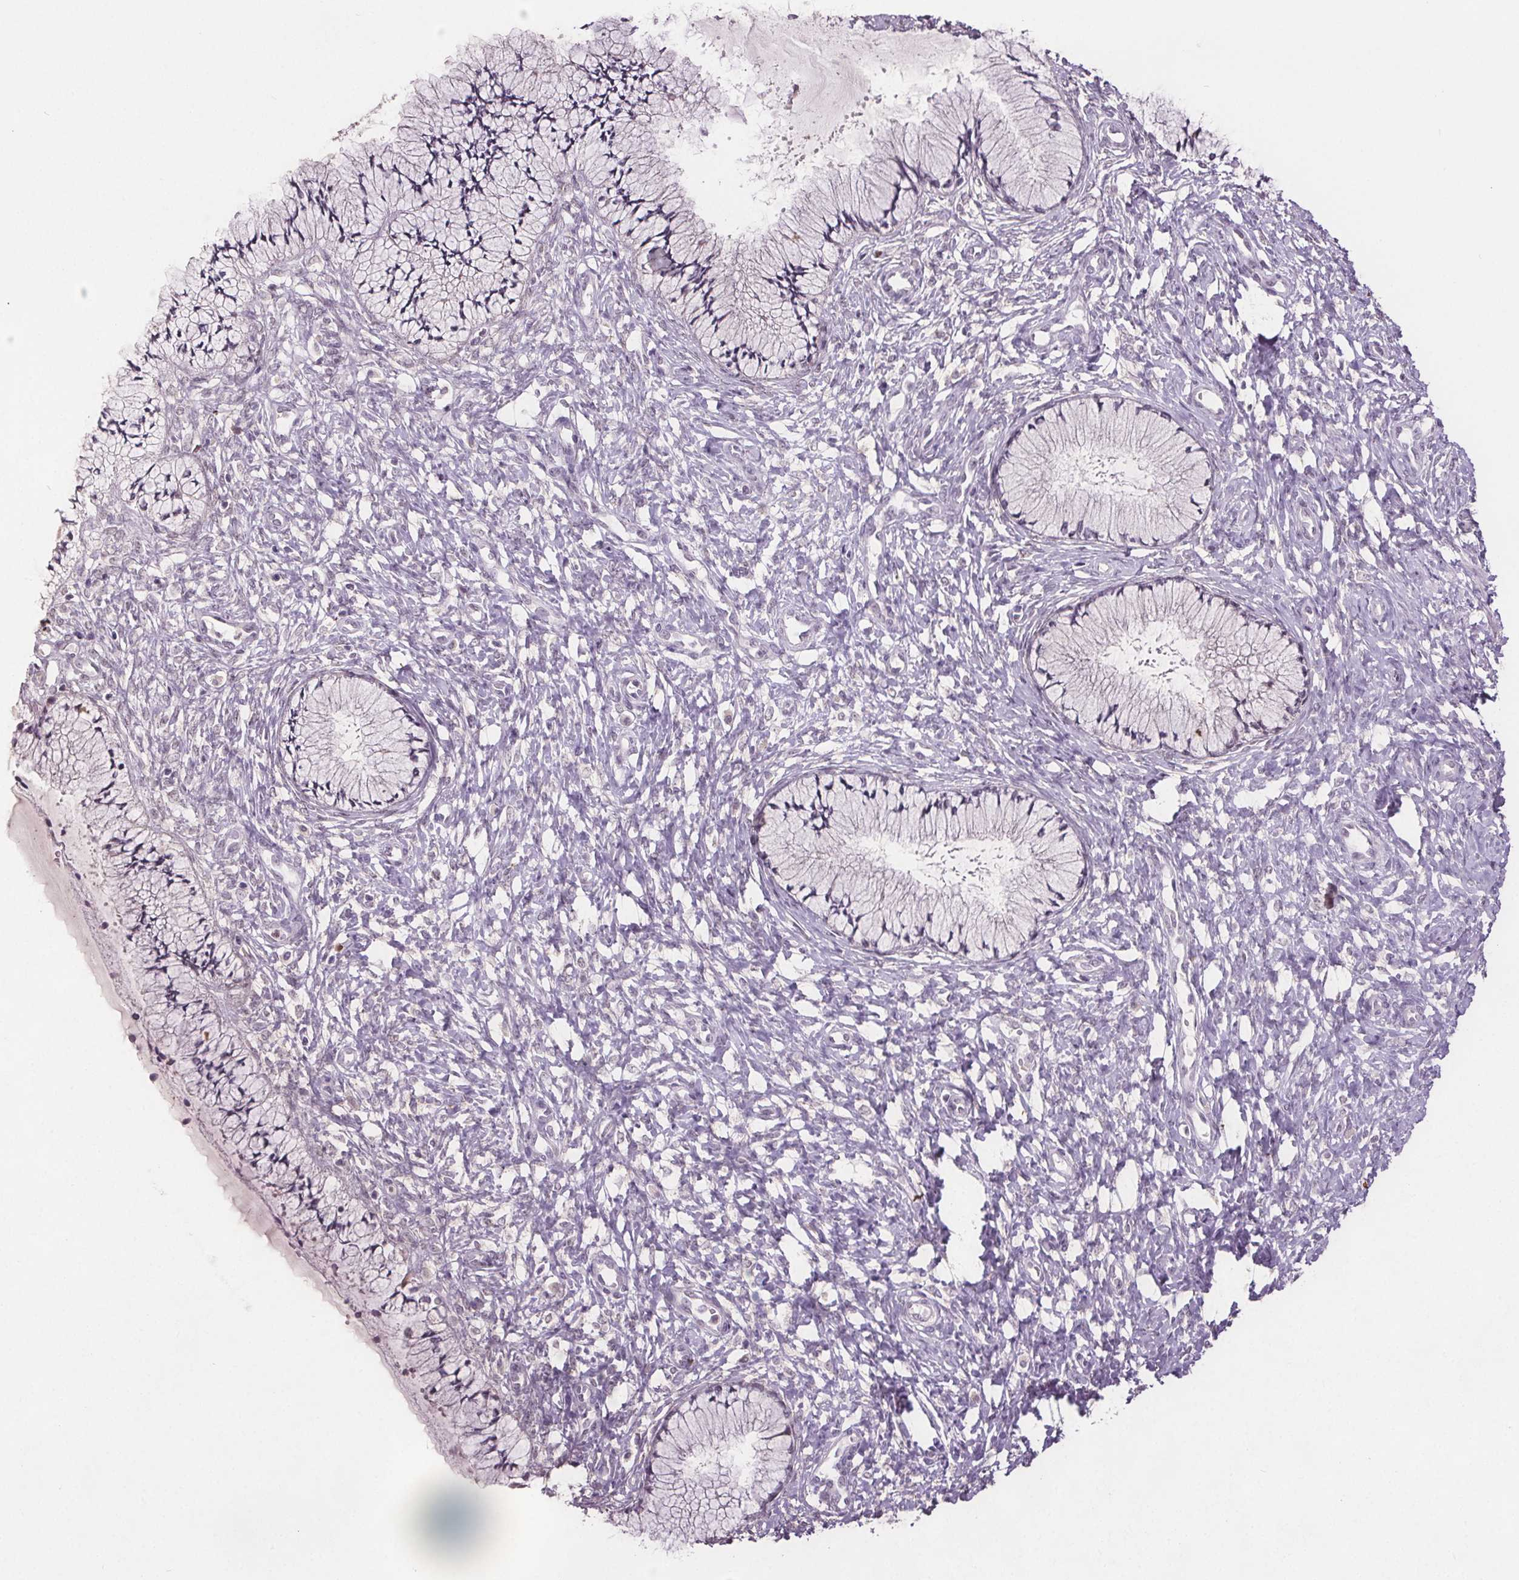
{"staining": {"intensity": "negative", "quantity": "none", "location": "none"}, "tissue": "cervix", "cell_type": "Glandular cells", "image_type": "normal", "snomed": [{"axis": "morphology", "description": "Normal tissue, NOS"}, {"axis": "topography", "description": "Cervix"}], "caption": "High power microscopy micrograph of an immunohistochemistry (IHC) micrograph of unremarkable cervix, revealing no significant staining in glandular cells. Nuclei are stained in blue.", "gene": "CENPF", "patient": {"sex": "female", "age": 37}}